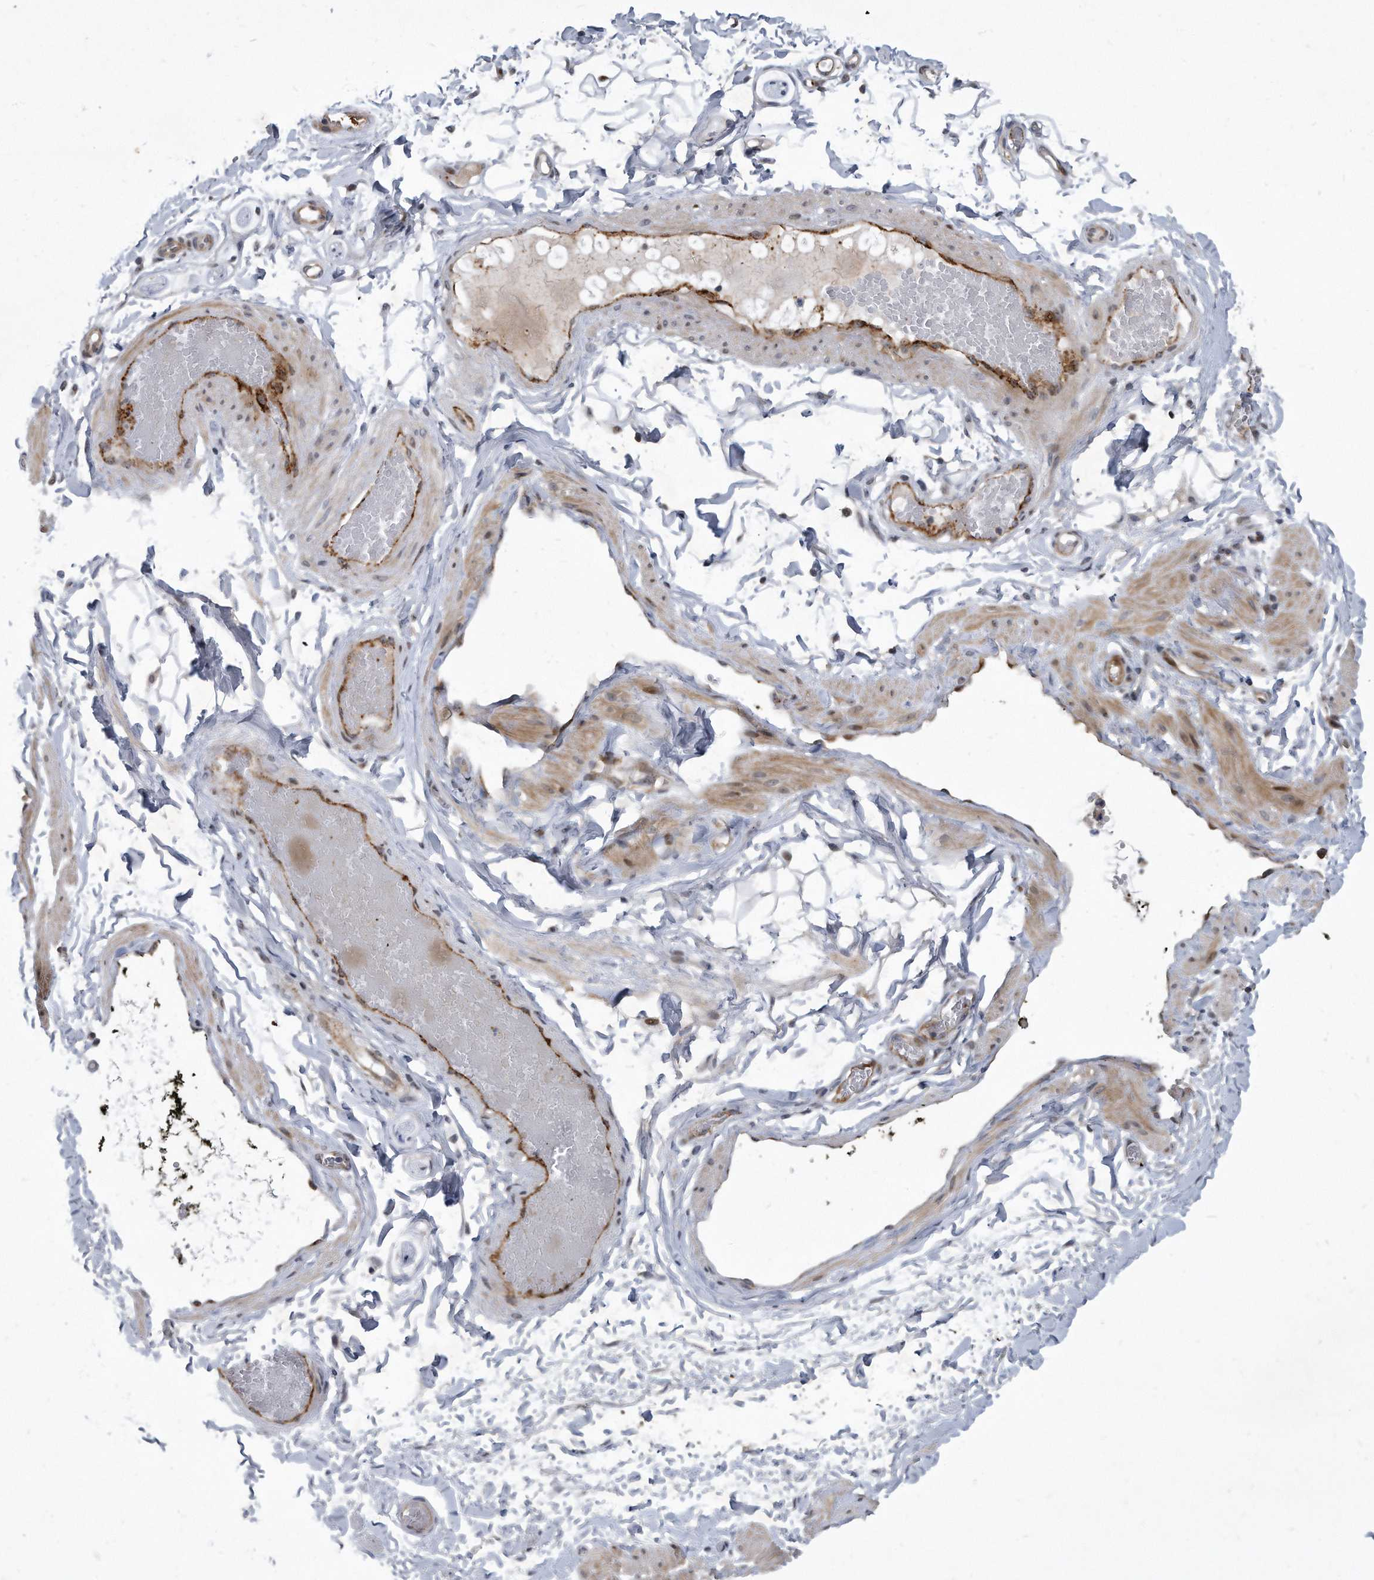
{"staining": {"intensity": "negative", "quantity": "none", "location": "none"}, "tissue": "adipose tissue", "cell_type": "Adipocytes", "image_type": "normal", "snomed": [{"axis": "morphology", "description": "Normal tissue, NOS"}, {"axis": "topography", "description": "Adipose tissue"}, {"axis": "topography", "description": "Vascular tissue"}, {"axis": "topography", "description": "Peripheral nerve tissue"}], "caption": "High magnification brightfield microscopy of normal adipose tissue stained with DAB (brown) and counterstained with hematoxylin (blue): adipocytes show no significant staining.", "gene": "PGBD2", "patient": {"sex": "male", "age": 25}}